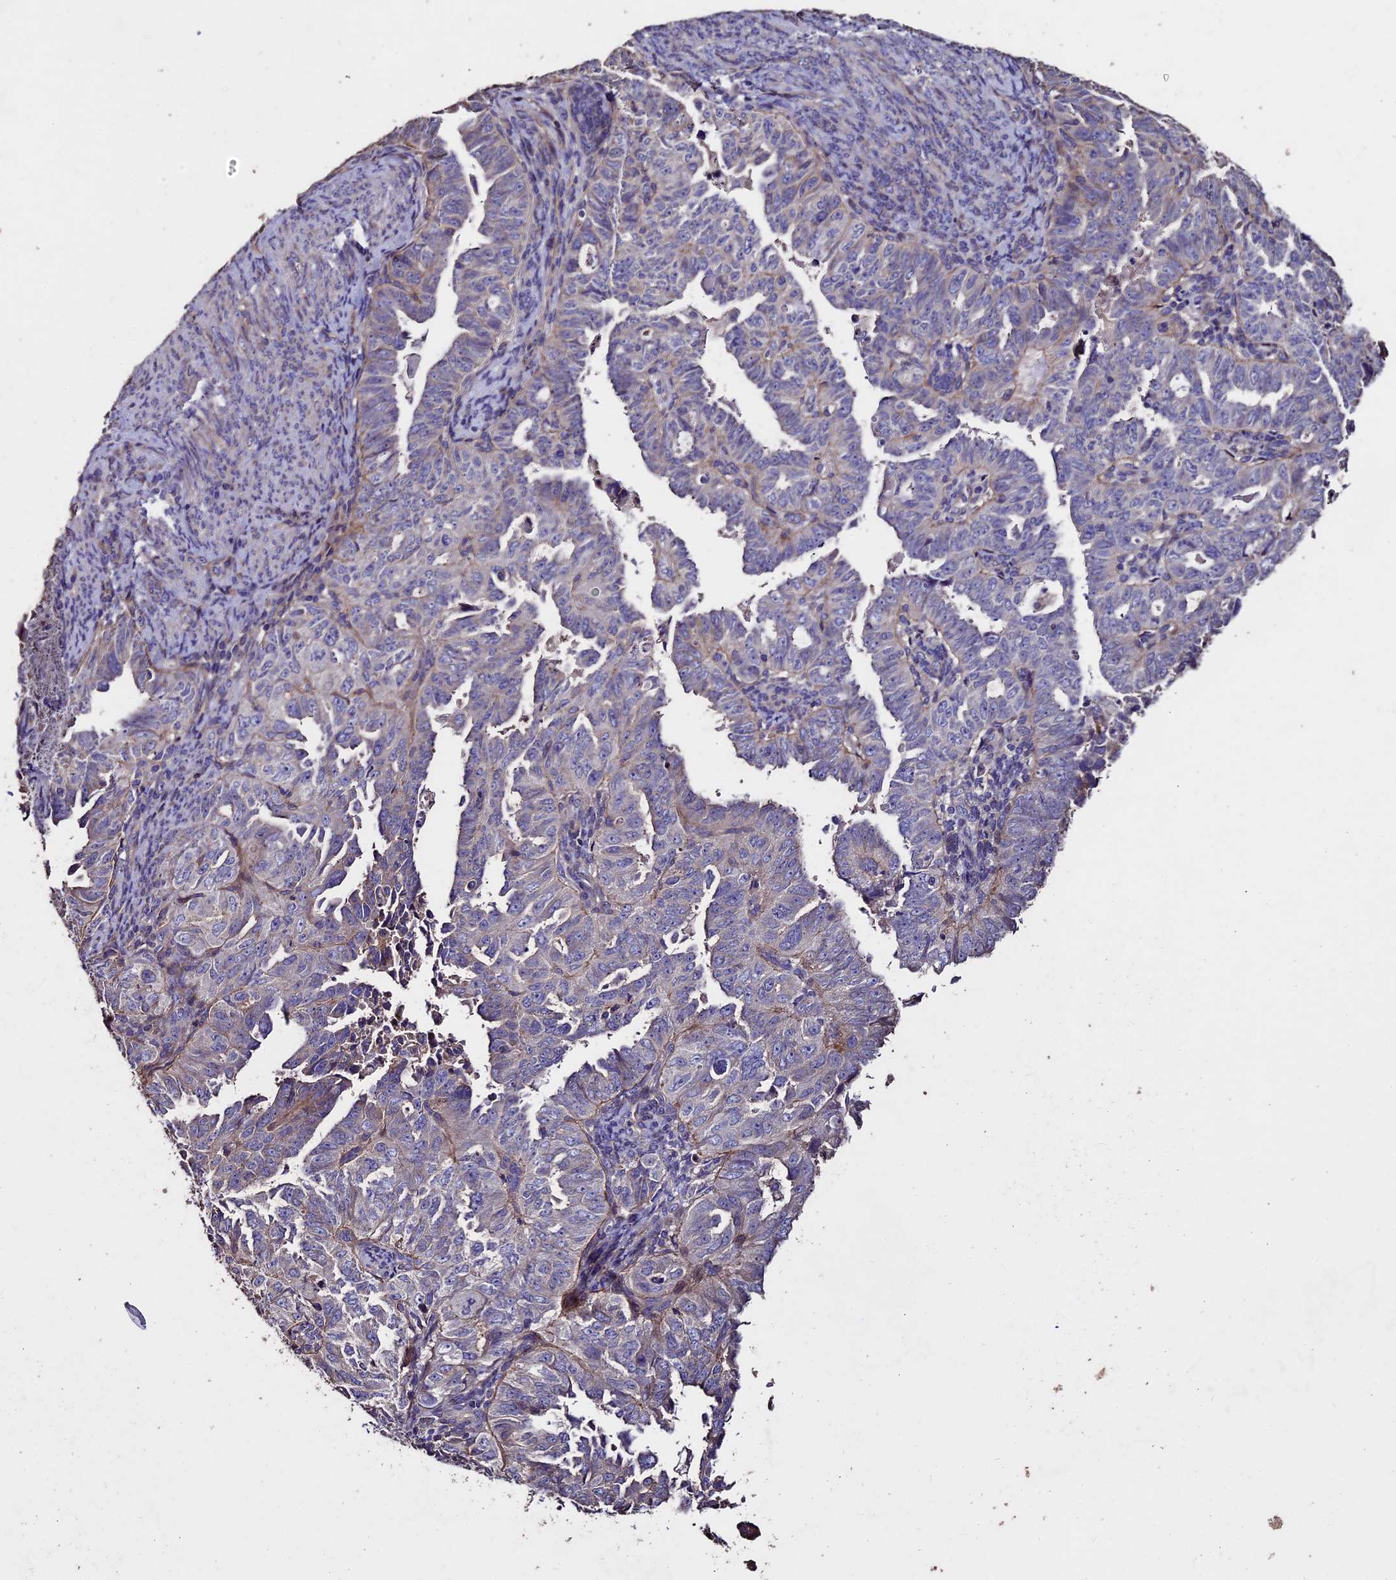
{"staining": {"intensity": "moderate", "quantity": "<25%", "location": "cytoplasmic/membranous"}, "tissue": "endometrial cancer", "cell_type": "Tumor cells", "image_type": "cancer", "snomed": [{"axis": "morphology", "description": "Adenocarcinoma, NOS"}, {"axis": "topography", "description": "Endometrium"}], "caption": "Protein staining of endometrial cancer tissue reveals moderate cytoplasmic/membranous positivity in about <25% of tumor cells. (brown staining indicates protein expression, while blue staining denotes nuclei).", "gene": "USB1", "patient": {"sex": "female", "age": 65}}